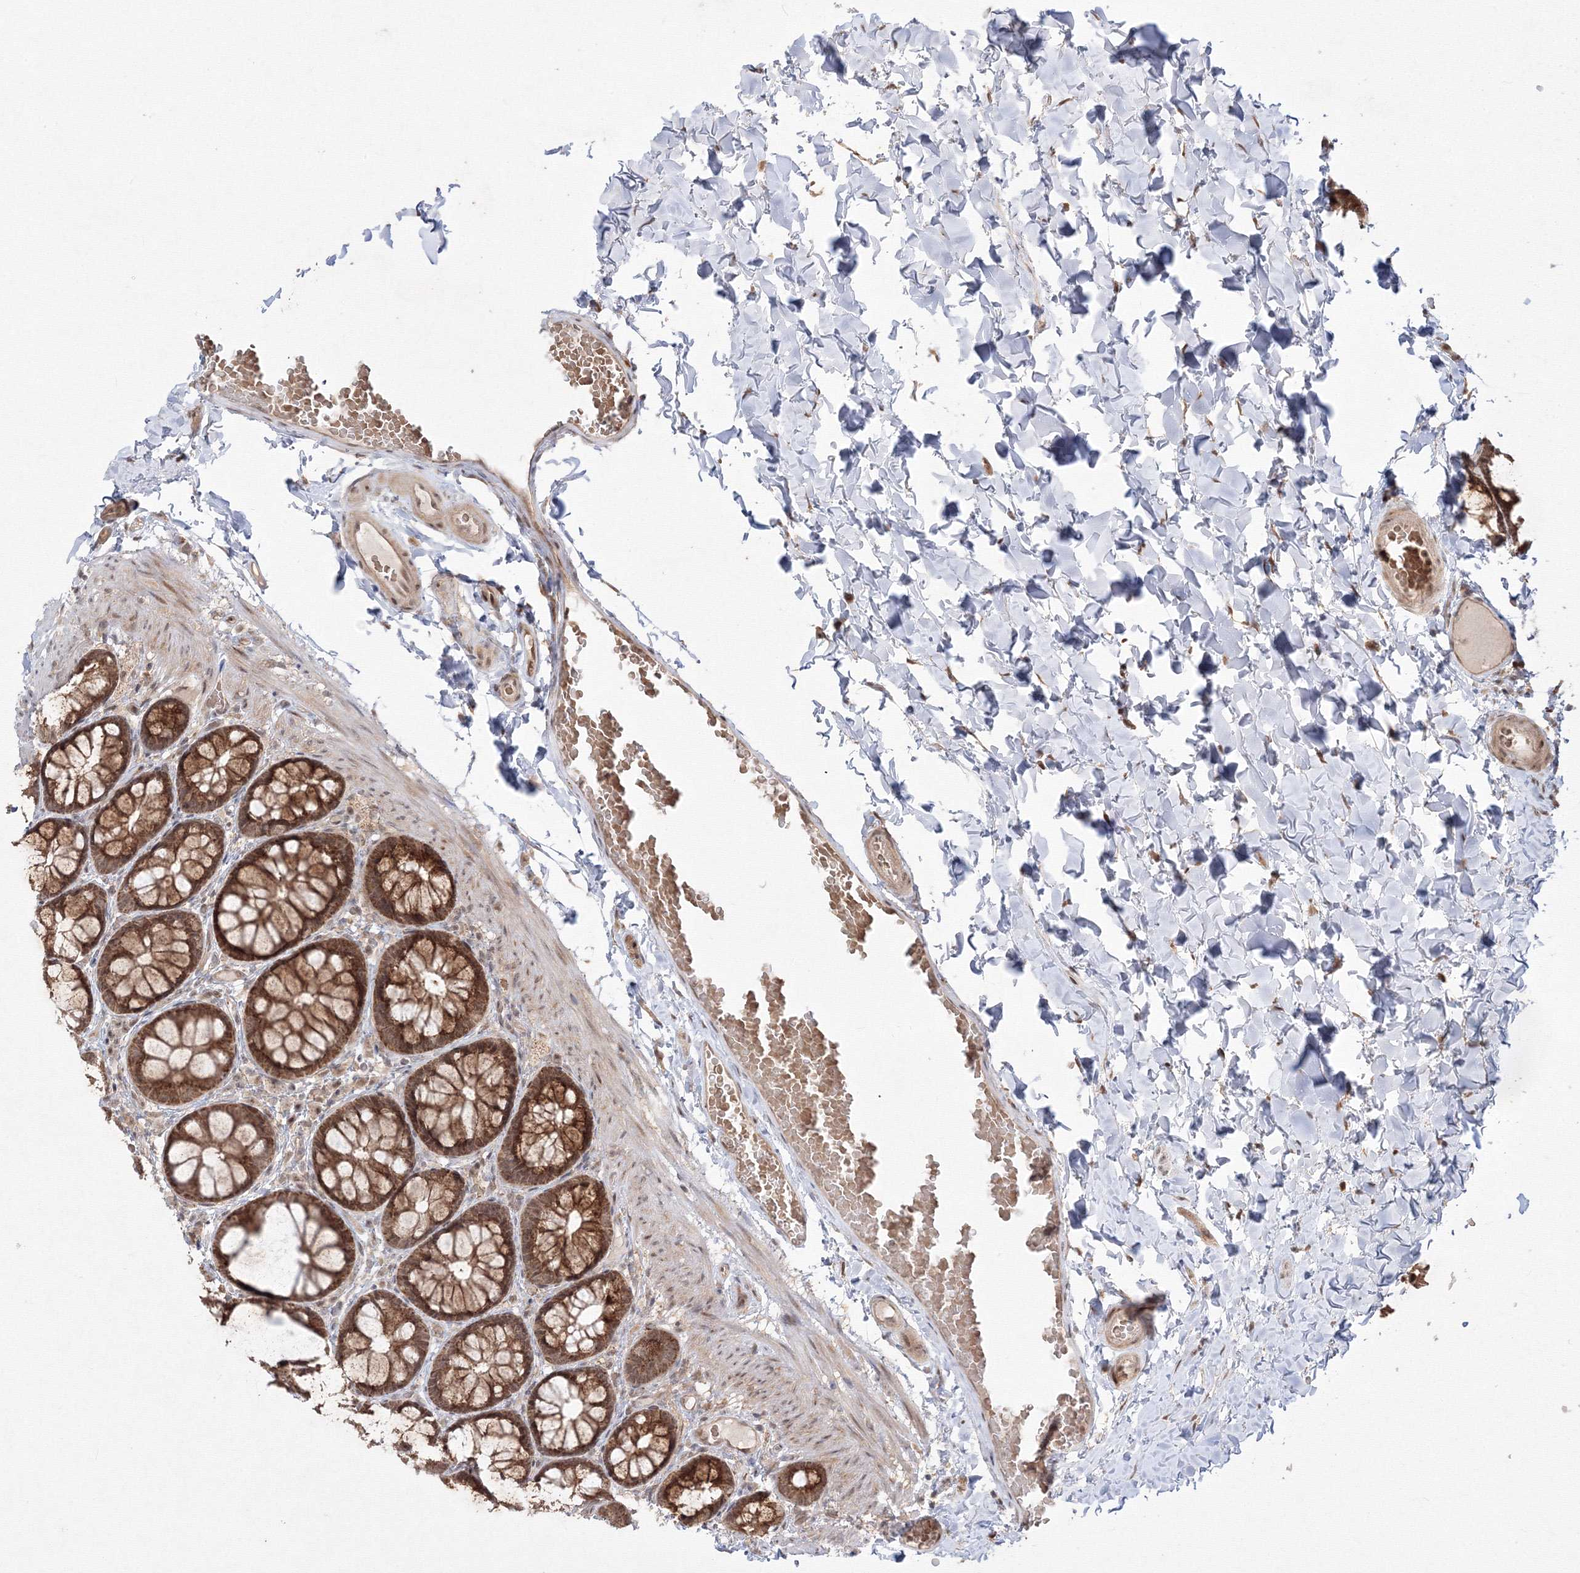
{"staining": {"intensity": "weak", "quantity": "25%-75%", "location": "cytoplasmic/membranous,nuclear"}, "tissue": "colon", "cell_type": "Endothelial cells", "image_type": "normal", "snomed": [{"axis": "morphology", "description": "Normal tissue, NOS"}, {"axis": "topography", "description": "Colon"}], "caption": "Immunohistochemistry (DAB (3,3'-diaminobenzidine)) staining of normal colon reveals weak cytoplasmic/membranous,nuclear protein positivity in about 25%-75% of endothelial cells.", "gene": "COPS4", "patient": {"sex": "male", "age": 47}}